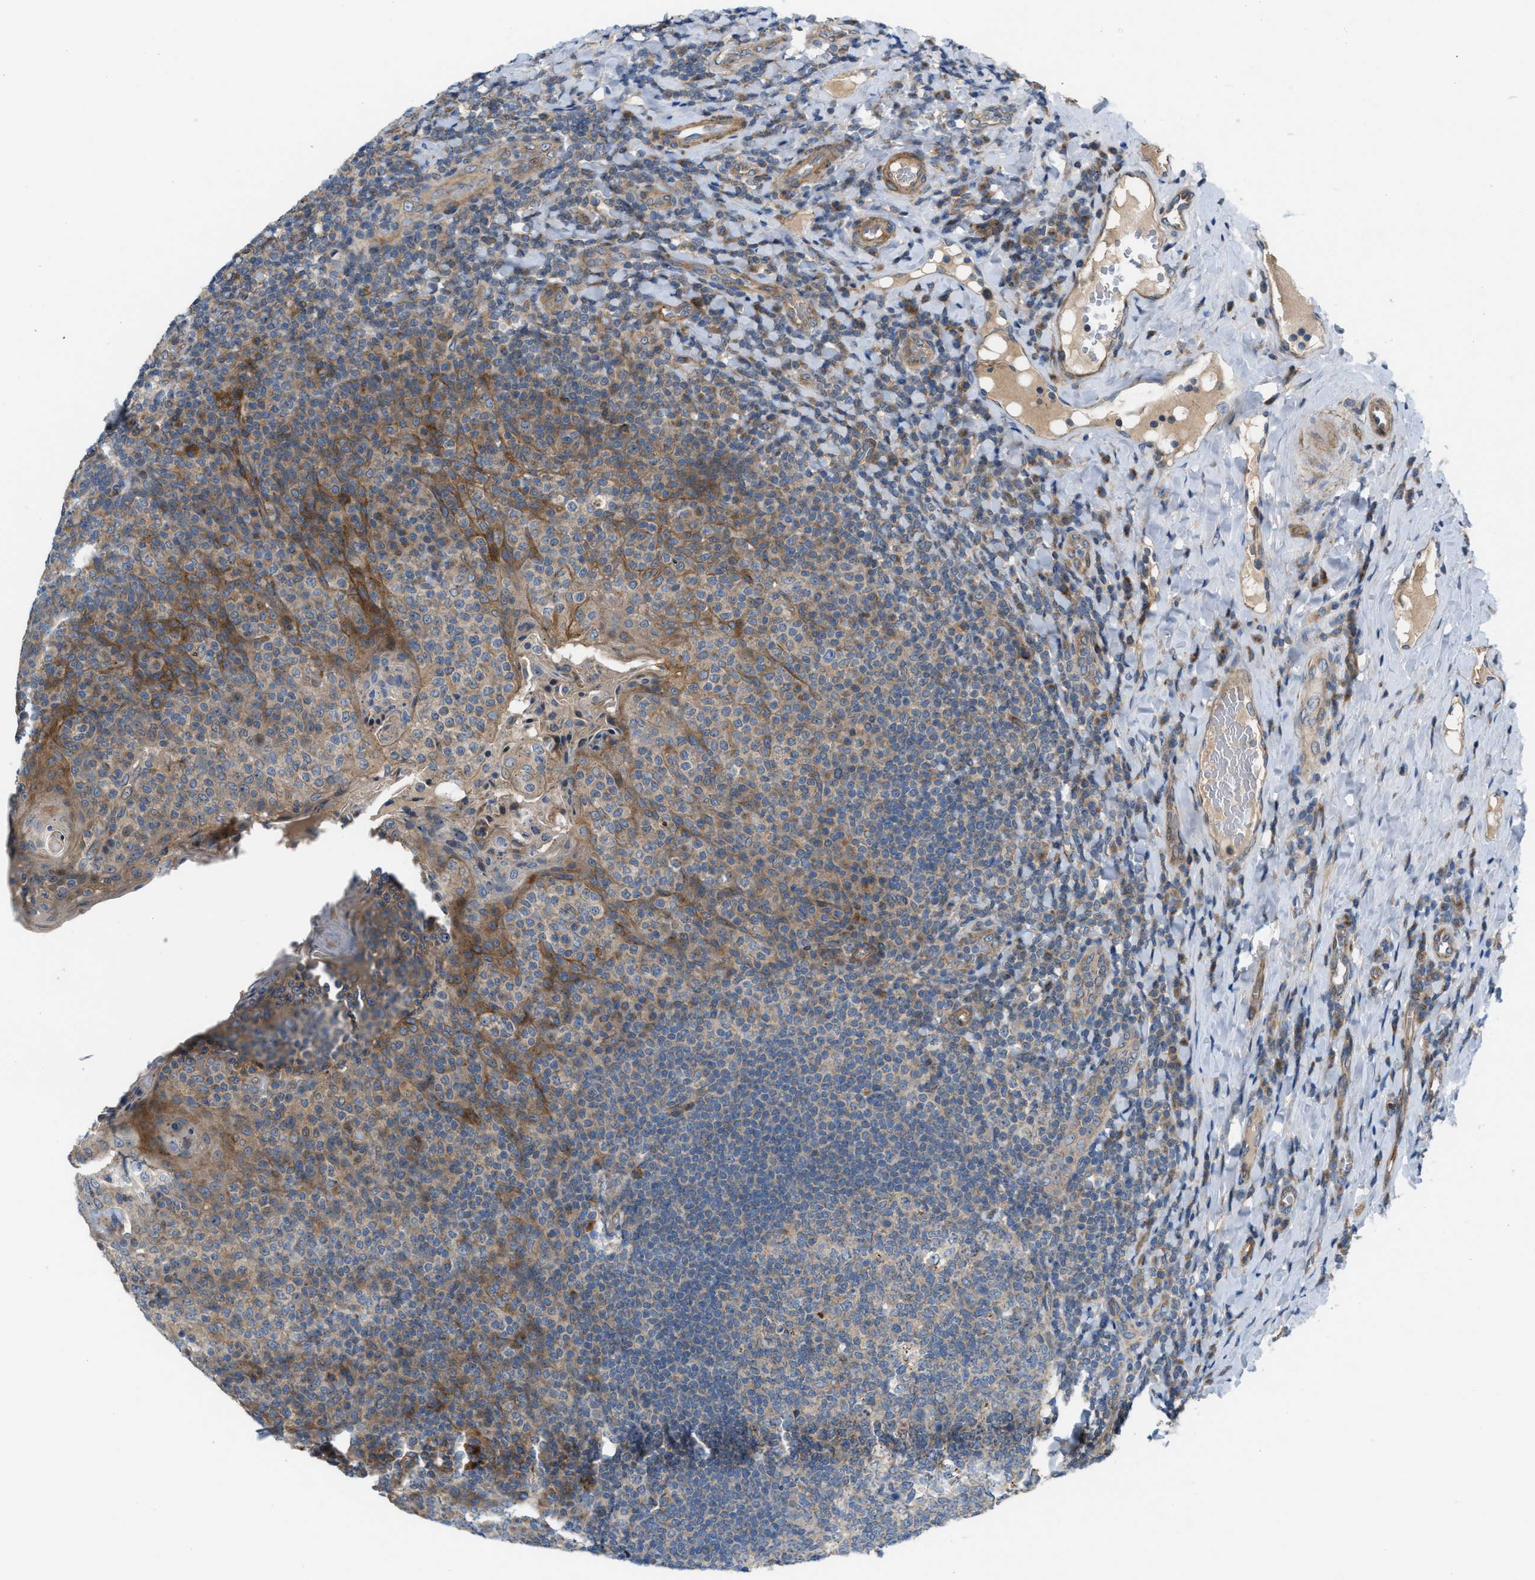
{"staining": {"intensity": "weak", "quantity": "<25%", "location": "cytoplasmic/membranous"}, "tissue": "tonsil", "cell_type": "Germinal center cells", "image_type": "normal", "snomed": [{"axis": "morphology", "description": "Normal tissue, NOS"}, {"axis": "topography", "description": "Tonsil"}], "caption": "Immunohistochemical staining of normal tonsil shows no significant positivity in germinal center cells. (DAB immunohistochemistry (IHC), high magnification).", "gene": "CYB5D1", "patient": {"sex": "male", "age": 17}}